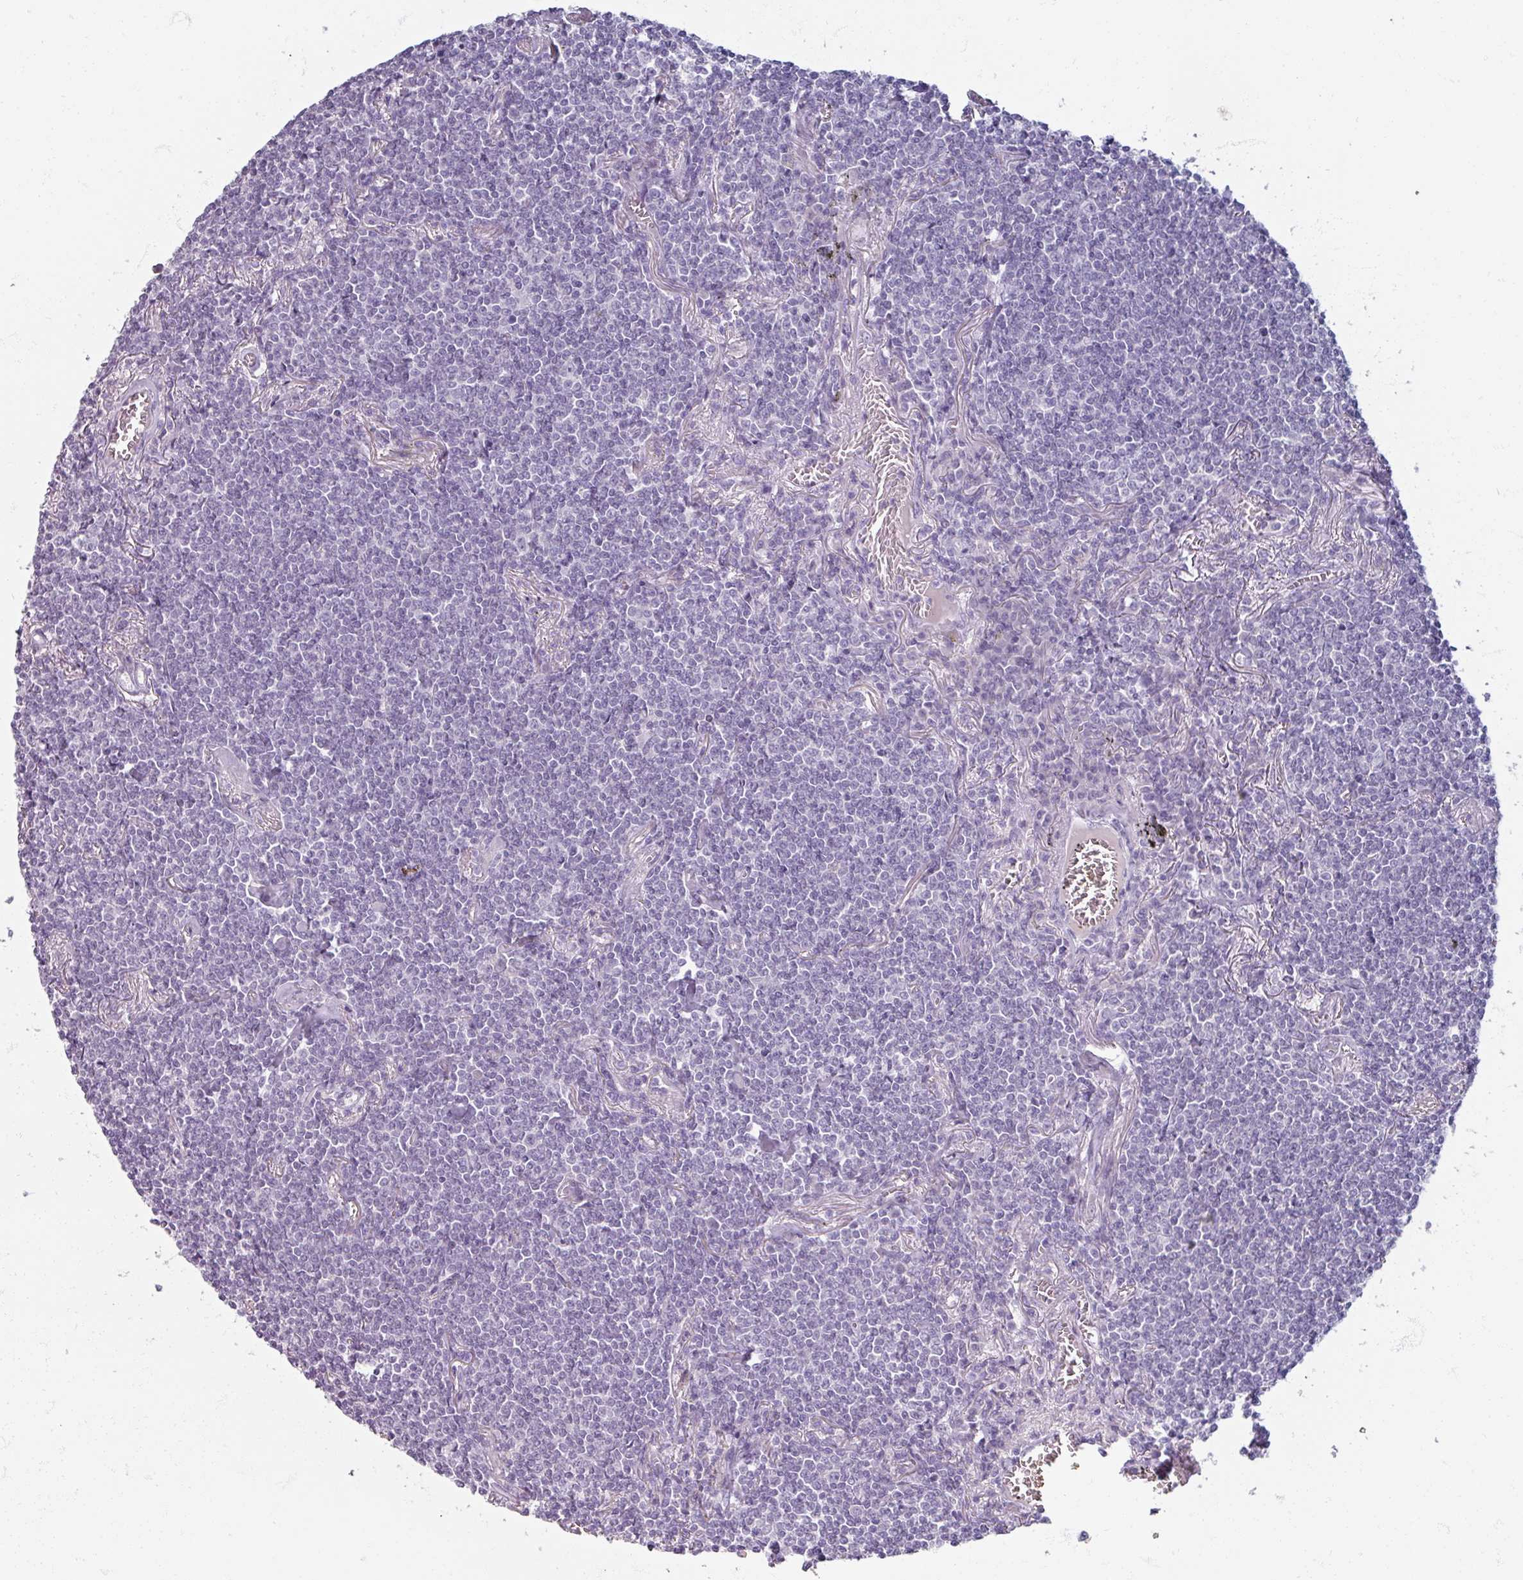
{"staining": {"intensity": "negative", "quantity": "none", "location": "none"}, "tissue": "lymphoma", "cell_type": "Tumor cells", "image_type": "cancer", "snomed": [{"axis": "morphology", "description": "Malignant lymphoma, non-Hodgkin's type, Low grade"}, {"axis": "topography", "description": "Lung"}], "caption": "The IHC histopathology image has no significant expression in tumor cells of lymphoma tissue.", "gene": "TG", "patient": {"sex": "female", "age": 71}}